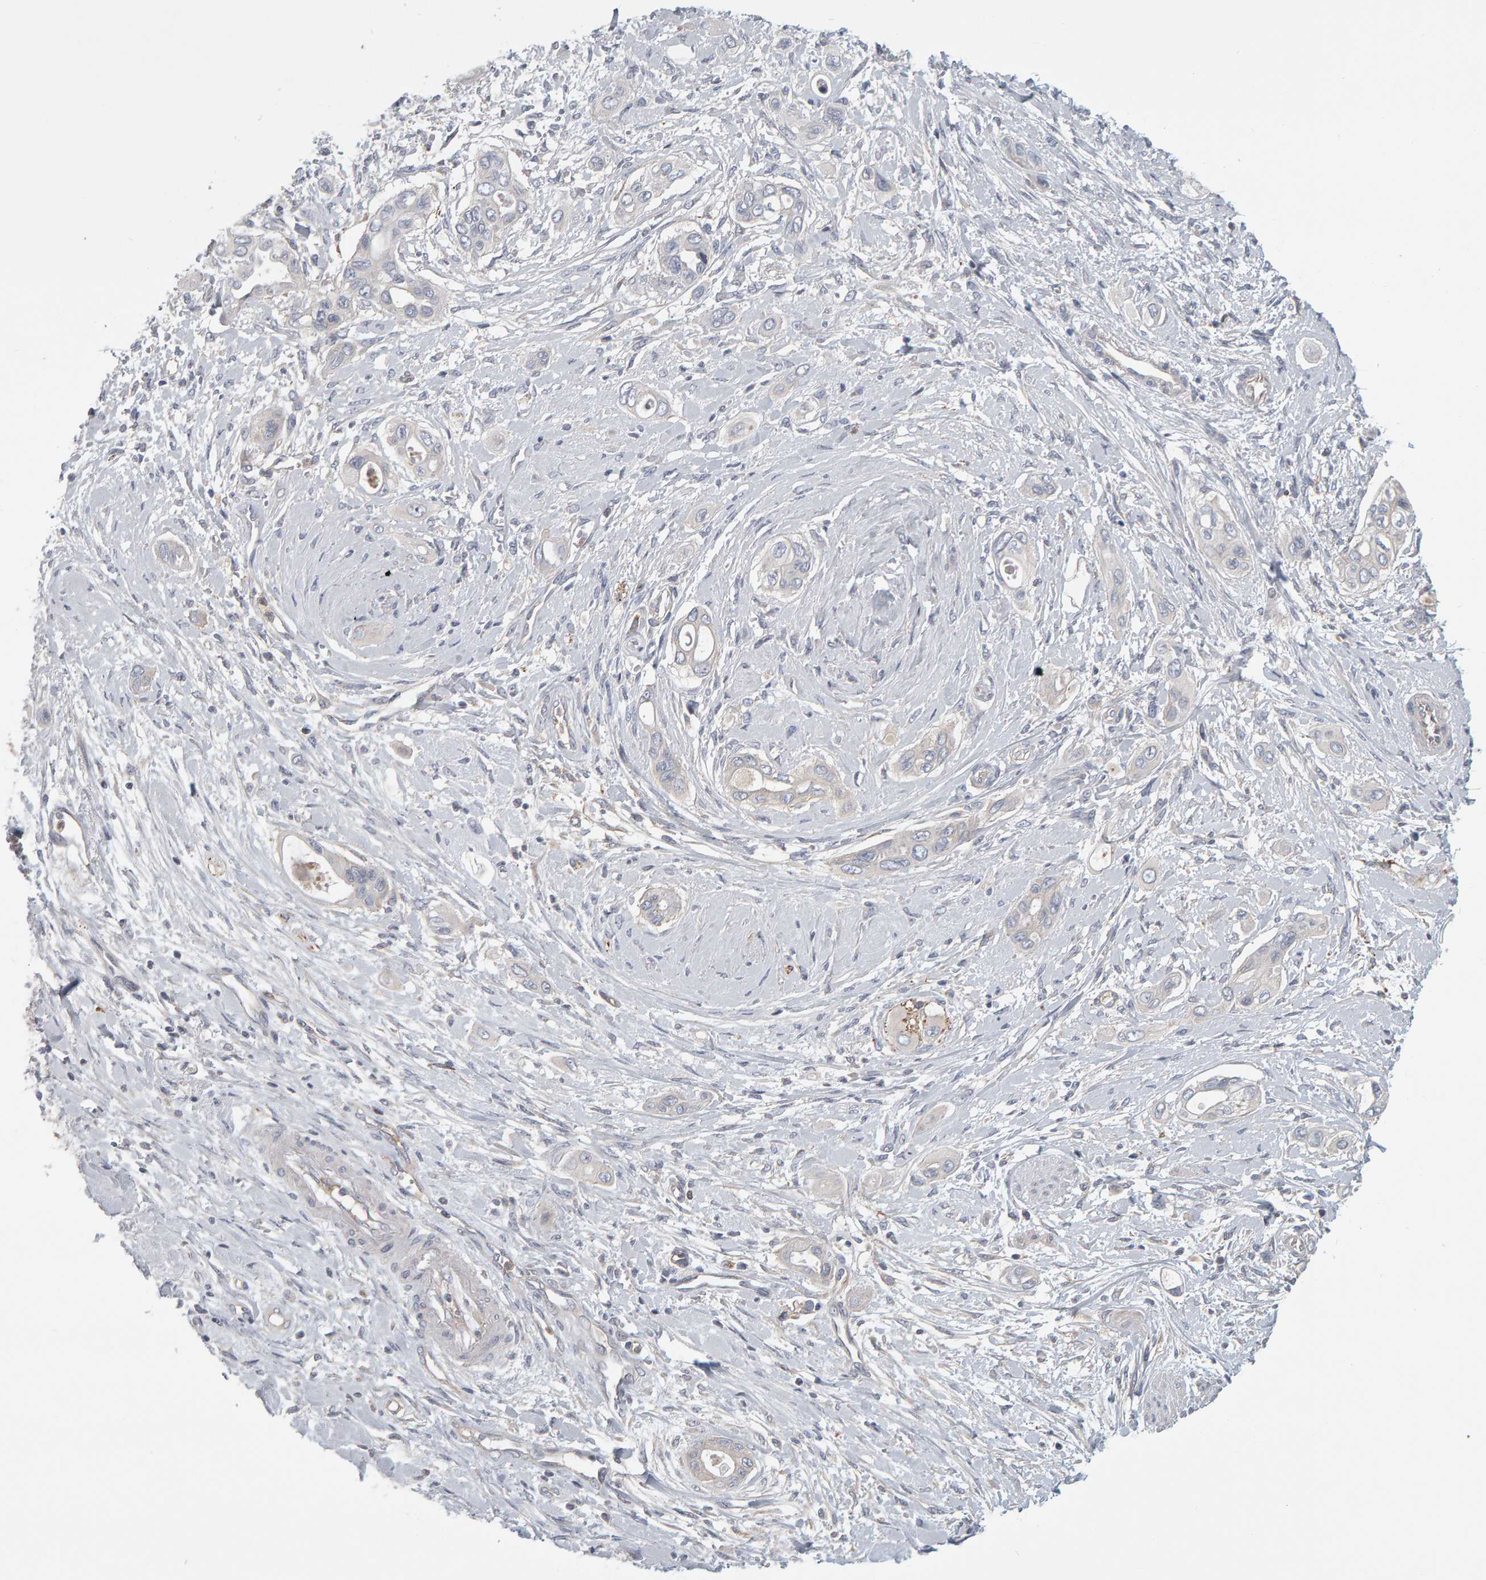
{"staining": {"intensity": "negative", "quantity": "none", "location": "none"}, "tissue": "pancreatic cancer", "cell_type": "Tumor cells", "image_type": "cancer", "snomed": [{"axis": "morphology", "description": "Adenocarcinoma, NOS"}, {"axis": "topography", "description": "Pancreas"}], "caption": "Adenocarcinoma (pancreatic) stained for a protein using IHC exhibits no expression tumor cells.", "gene": "C9orf72", "patient": {"sex": "male", "age": 59}}